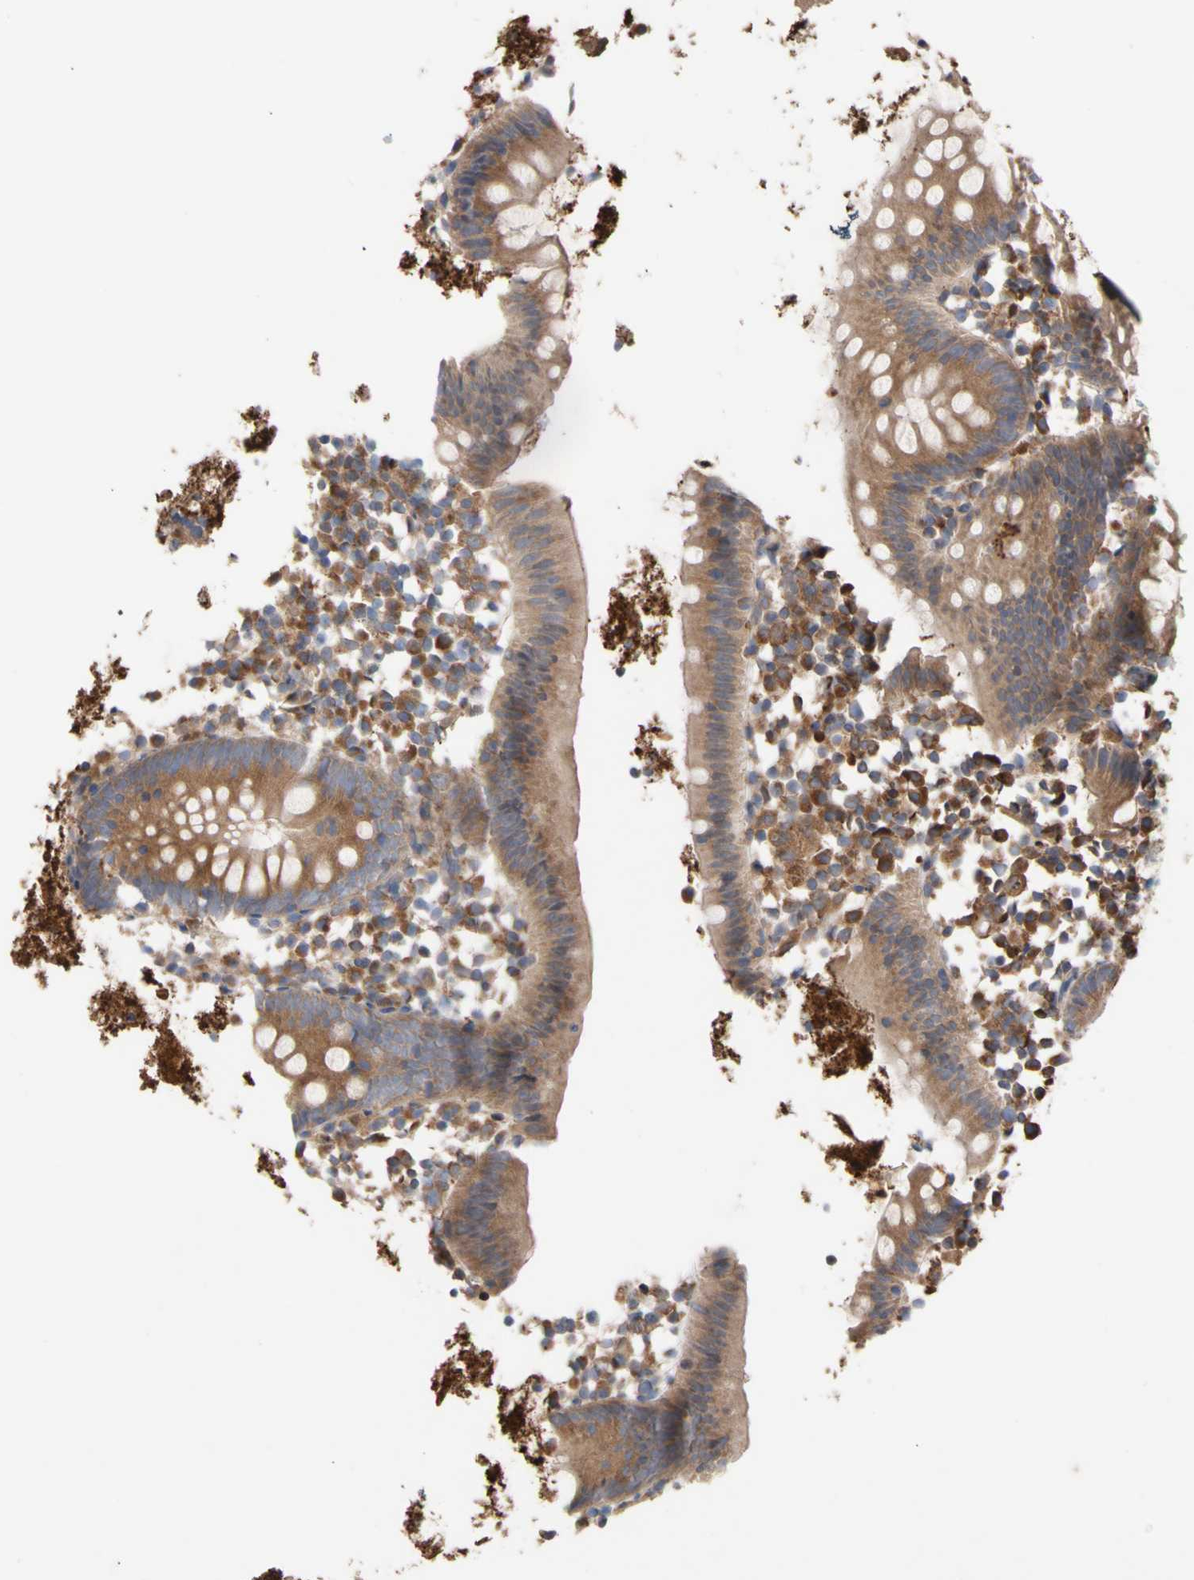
{"staining": {"intensity": "moderate", "quantity": ">75%", "location": "cytoplasmic/membranous"}, "tissue": "appendix", "cell_type": "Glandular cells", "image_type": "normal", "snomed": [{"axis": "morphology", "description": "Normal tissue, NOS"}, {"axis": "topography", "description": "Appendix"}], "caption": "Brown immunohistochemical staining in unremarkable human appendix demonstrates moderate cytoplasmic/membranous staining in about >75% of glandular cells.", "gene": "EIF2S3", "patient": {"sex": "female", "age": 20}}